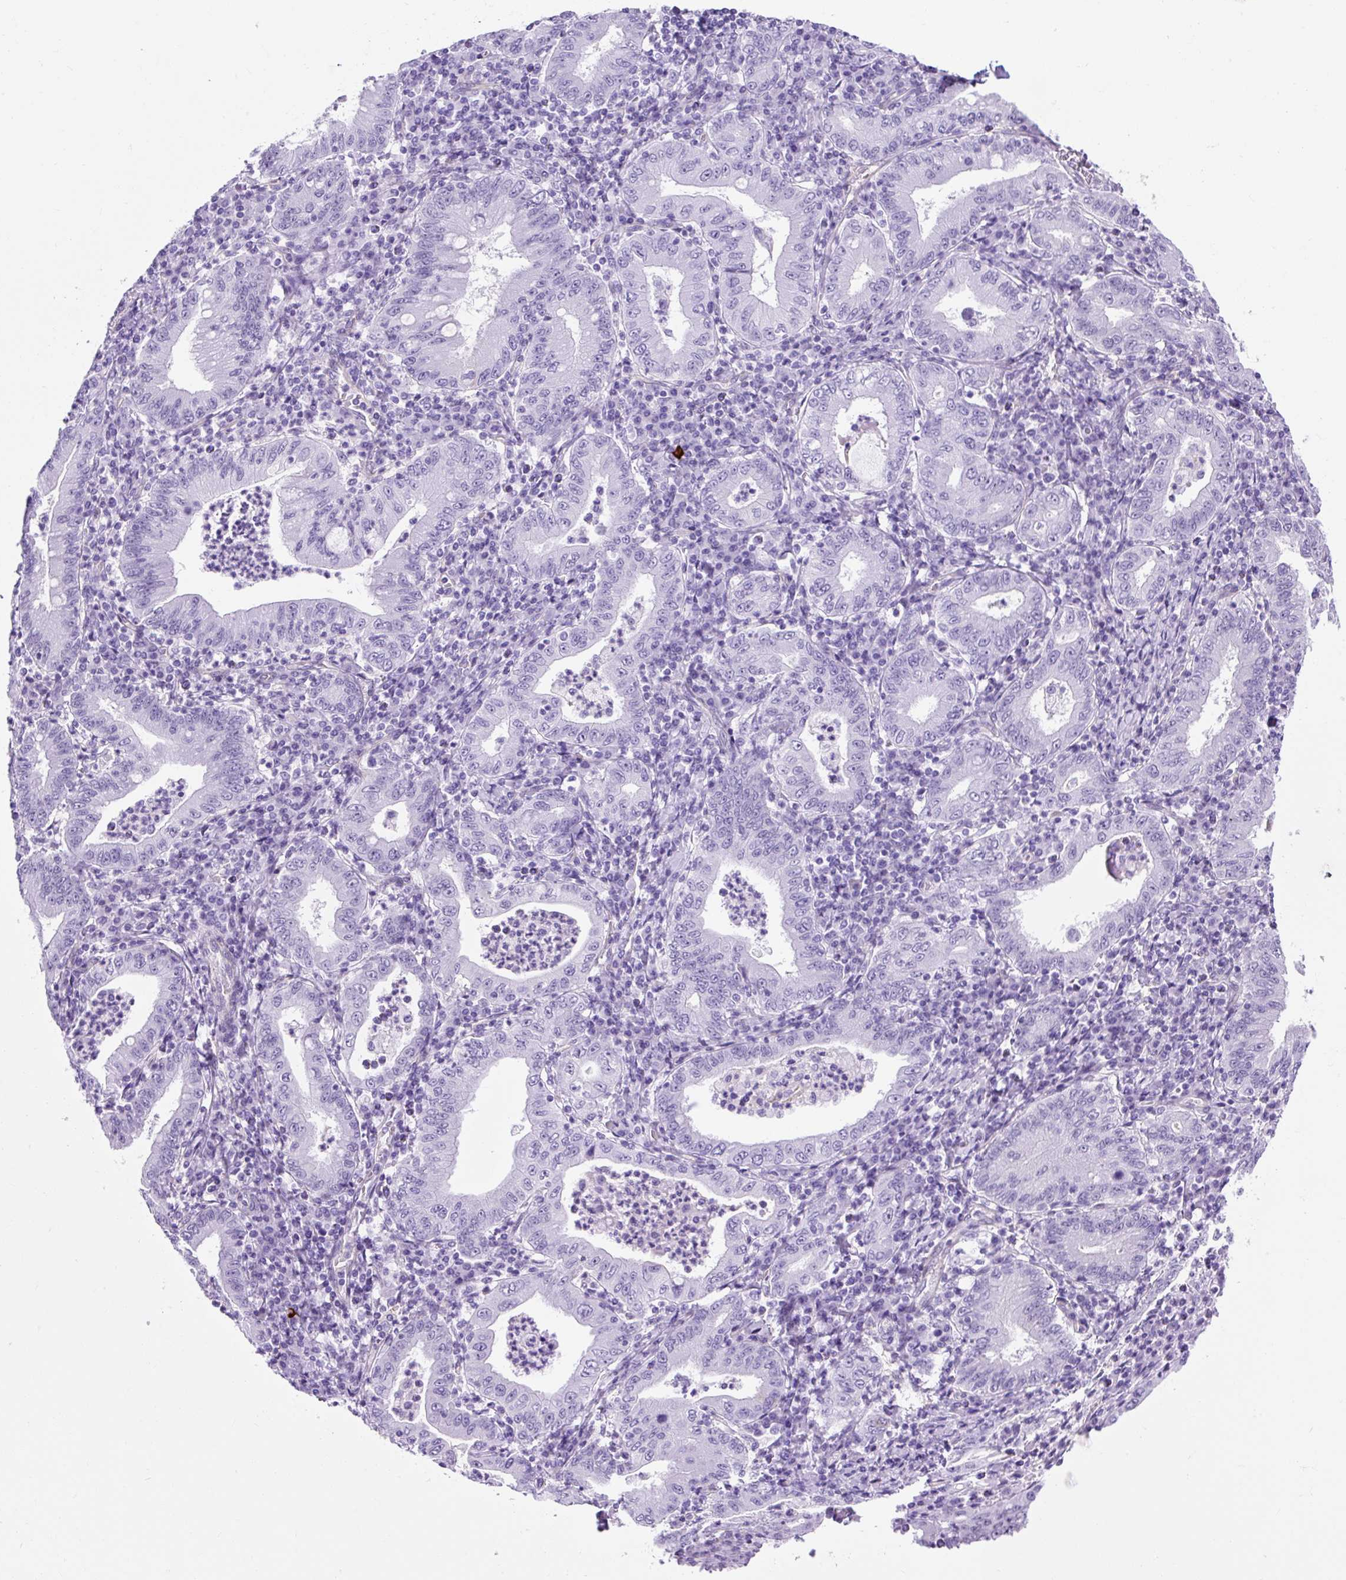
{"staining": {"intensity": "negative", "quantity": "none", "location": "none"}, "tissue": "stomach cancer", "cell_type": "Tumor cells", "image_type": "cancer", "snomed": [{"axis": "morphology", "description": "Normal tissue, NOS"}, {"axis": "morphology", "description": "Adenocarcinoma, NOS"}, {"axis": "topography", "description": "Esophagus"}, {"axis": "topography", "description": "Stomach, upper"}, {"axis": "topography", "description": "Peripheral nerve tissue"}], "caption": "Micrograph shows no protein expression in tumor cells of stomach cancer tissue.", "gene": "KRT12", "patient": {"sex": "male", "age": 62}}